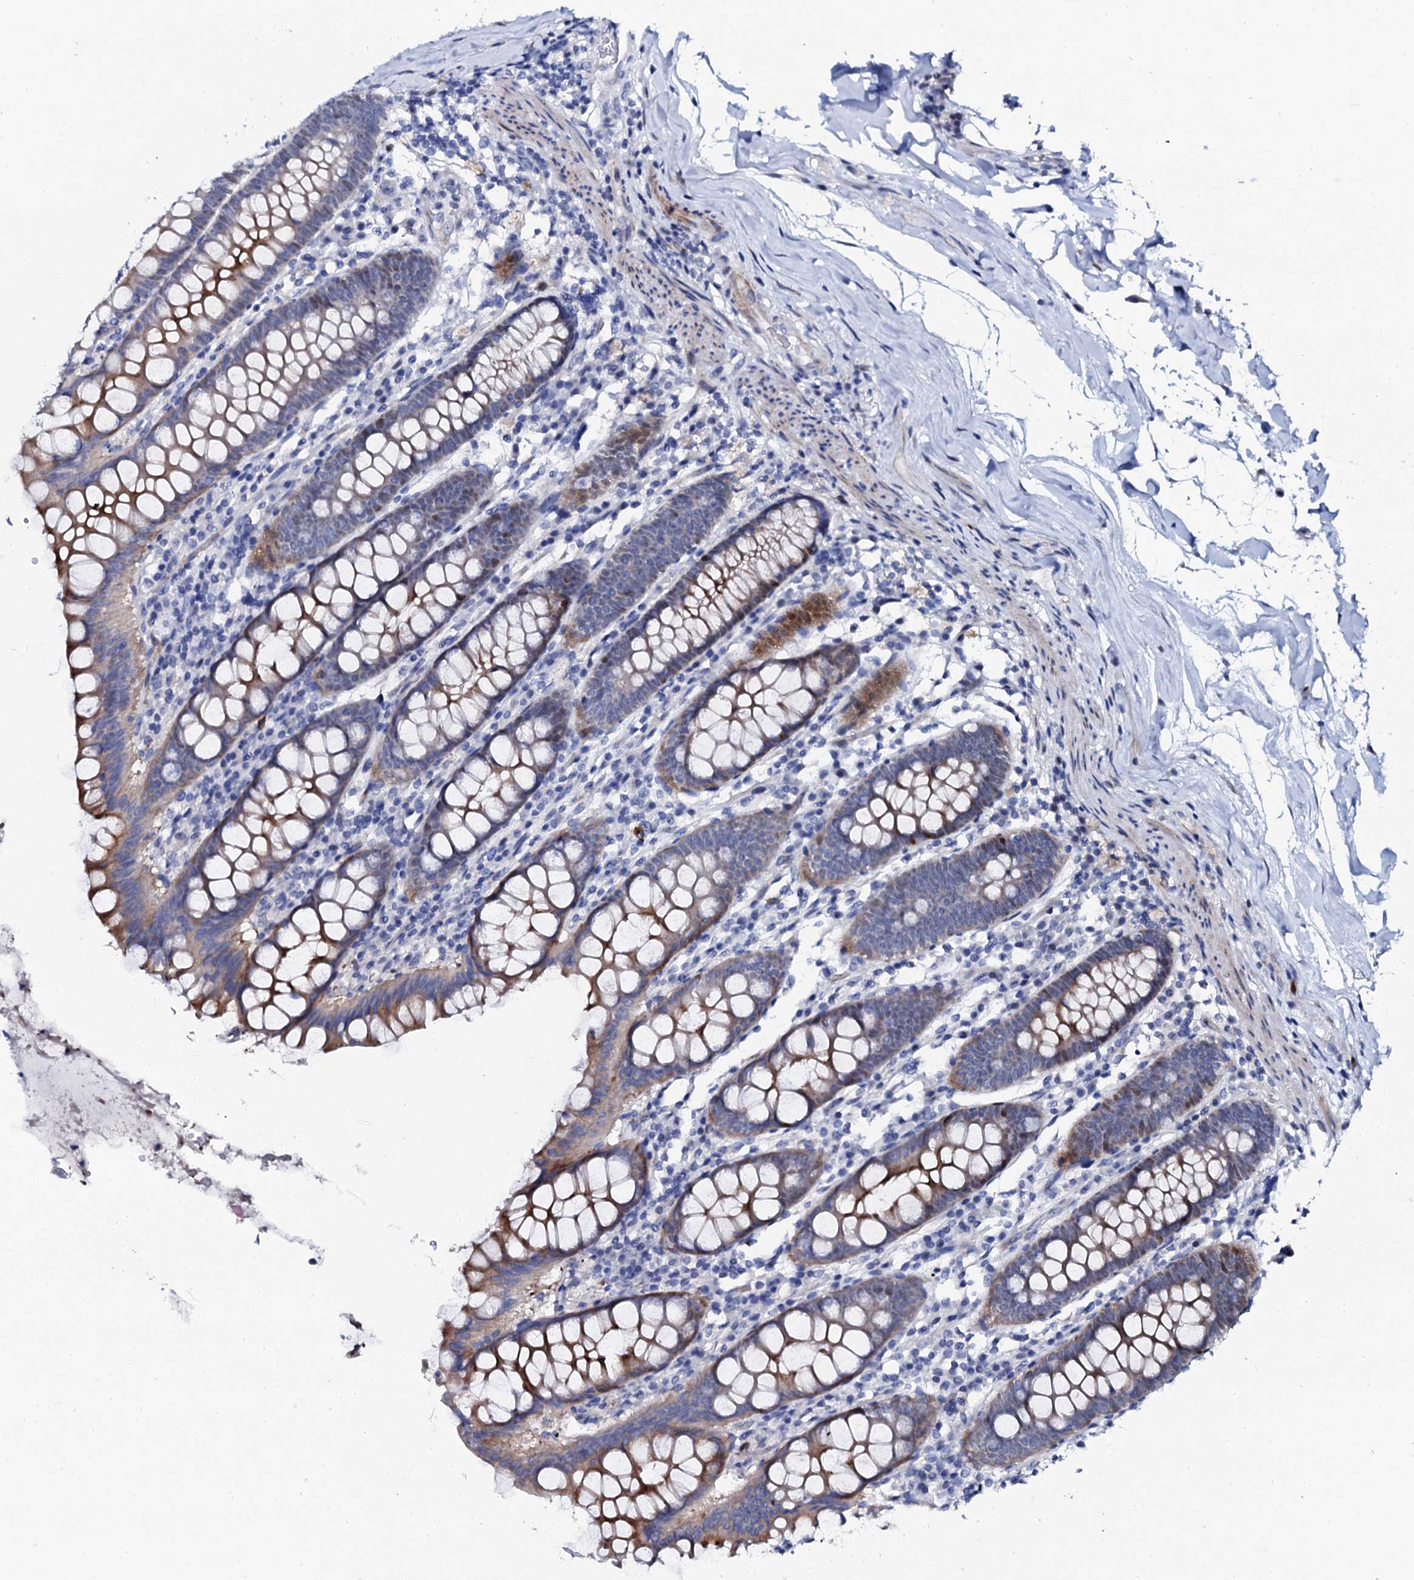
{"staining": {"intensity": "negative", "quantity": "none", "location": "none"}, "tissue": "colon", "cell_type": "Endothelial cells", "image_type": "normal", "snomed": [{"axis": "morphology", "description": "Normal tissue, NOS"}, {"axis": "topography", "description": "Colon"}], "caption": "Endothelial cells show no significant protein expression in unremarkable colon.", "gene": "NUDT13", "patient": {"sex": "female", "age": 79}}